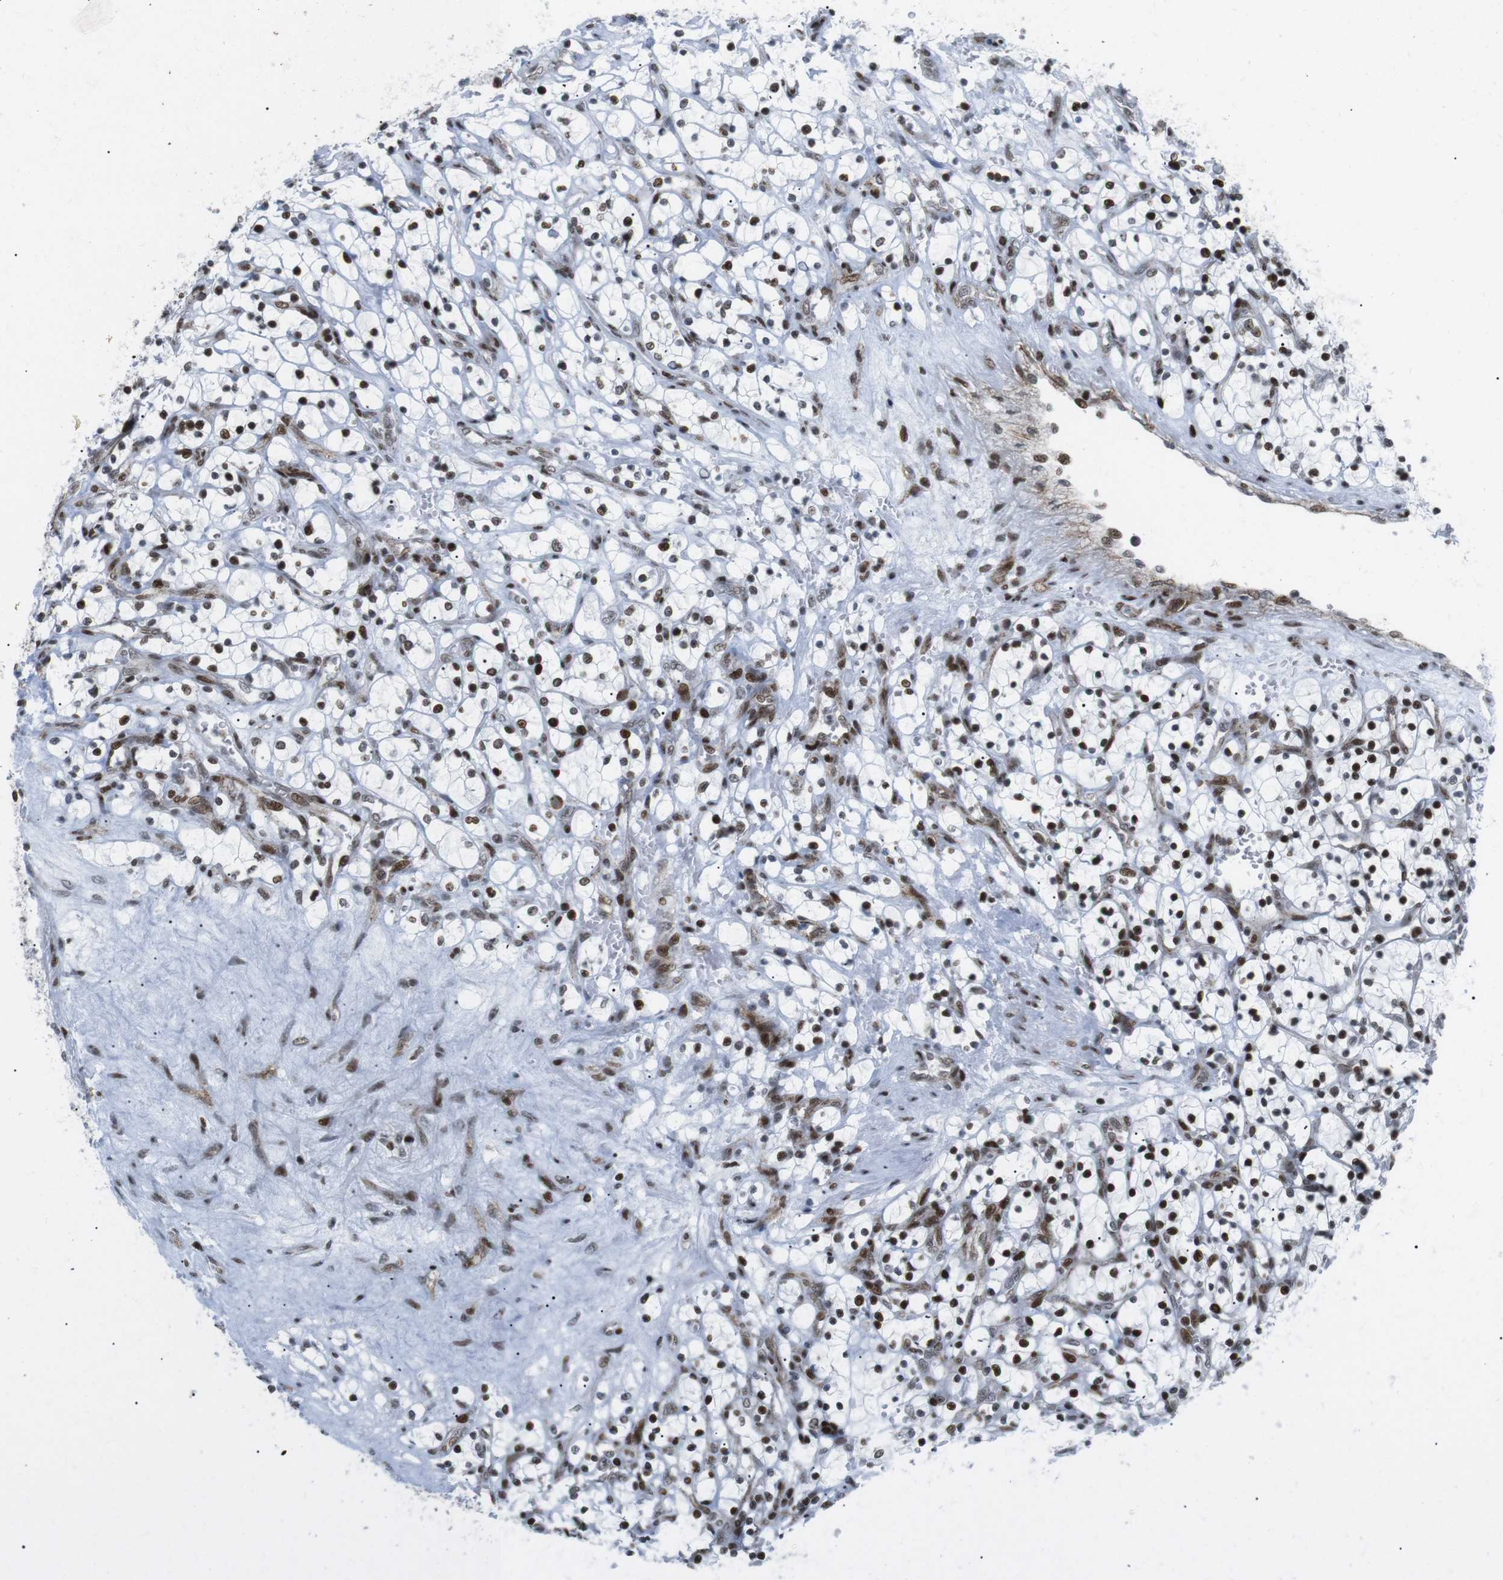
{"staining": {"intensity": "strong", "quantity": ">75%", "location": "nuclear"}, "tissue": "renal cancer", "cell_type": "Tumor cells", "image_type": "cancer", "snomed": [{"axis": "morphology", "description": "Adenocarcinoma, NOS"}, {"axis": "topography", "description": "Kidney"}], "caption": "An image of renal cancer (adenocarcinoma) stained for a protein shows strong nuclear brown staining in tumor cells. The staining is performed using DAB brown chromogen to label protein expression. The nuclei are counter-stained blue using hematoxylin.", "gene": "ARID1A", "patient": {"sex": "female", "age": 69}}